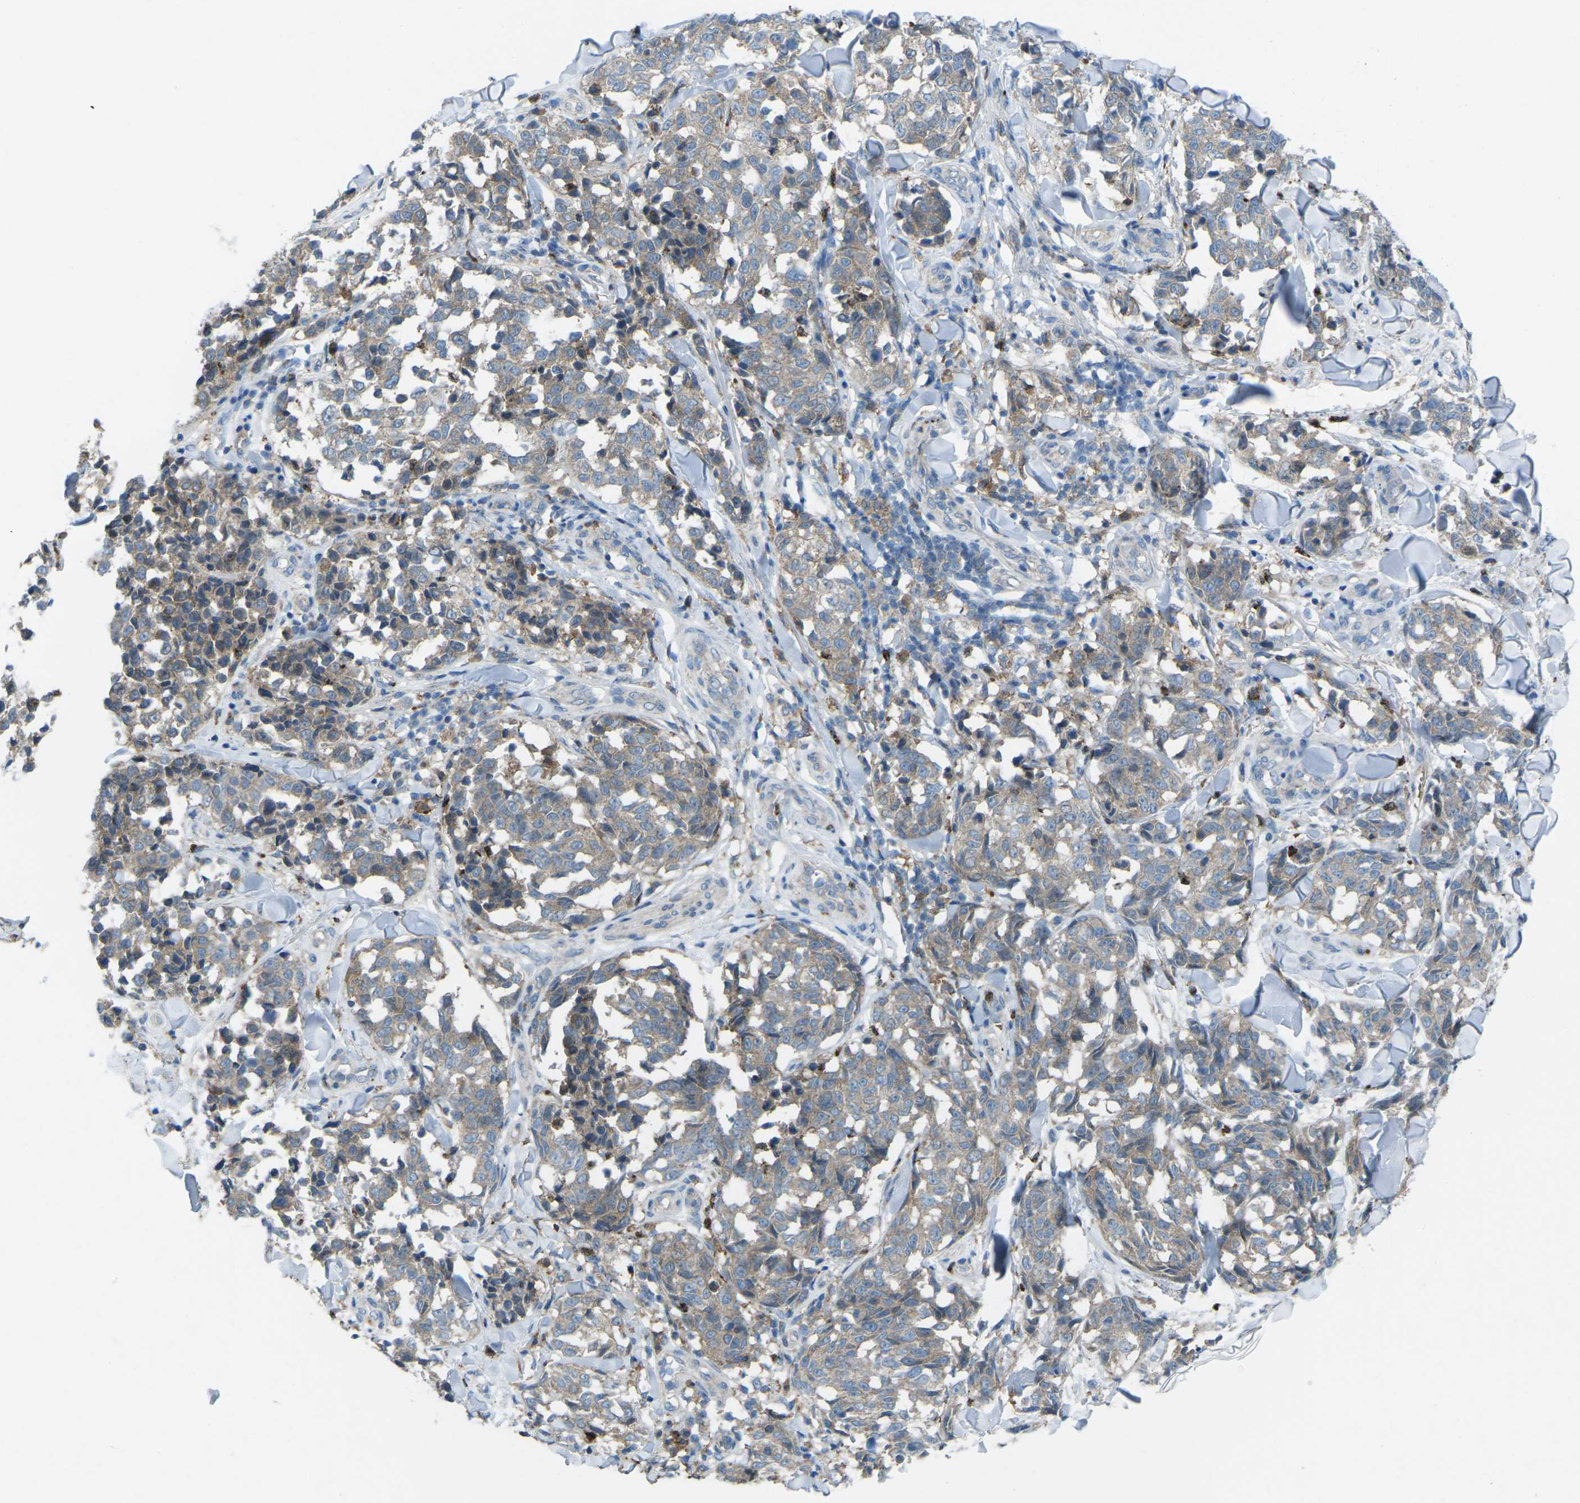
{"staining": {"intensity": "weak", "quantity": ">75%", "location": "cytoplasmic/membranous"}, "tissue": "melanoma", "cell_type": "Tumor cells", "image_type": "cancer", "snomed": [{"axis": "morphology", "description": "Malignant melanoma, NOS"}, {"axis": "topography", "description": "Skin"}], "caption": "Malignant melanoma stained with a brown dye displays weak cytoplasmic/membranous positive positivity in about >75% of tumor cells.", "gene": "STK11", "patient": {"sex": "female", "age": 64}}